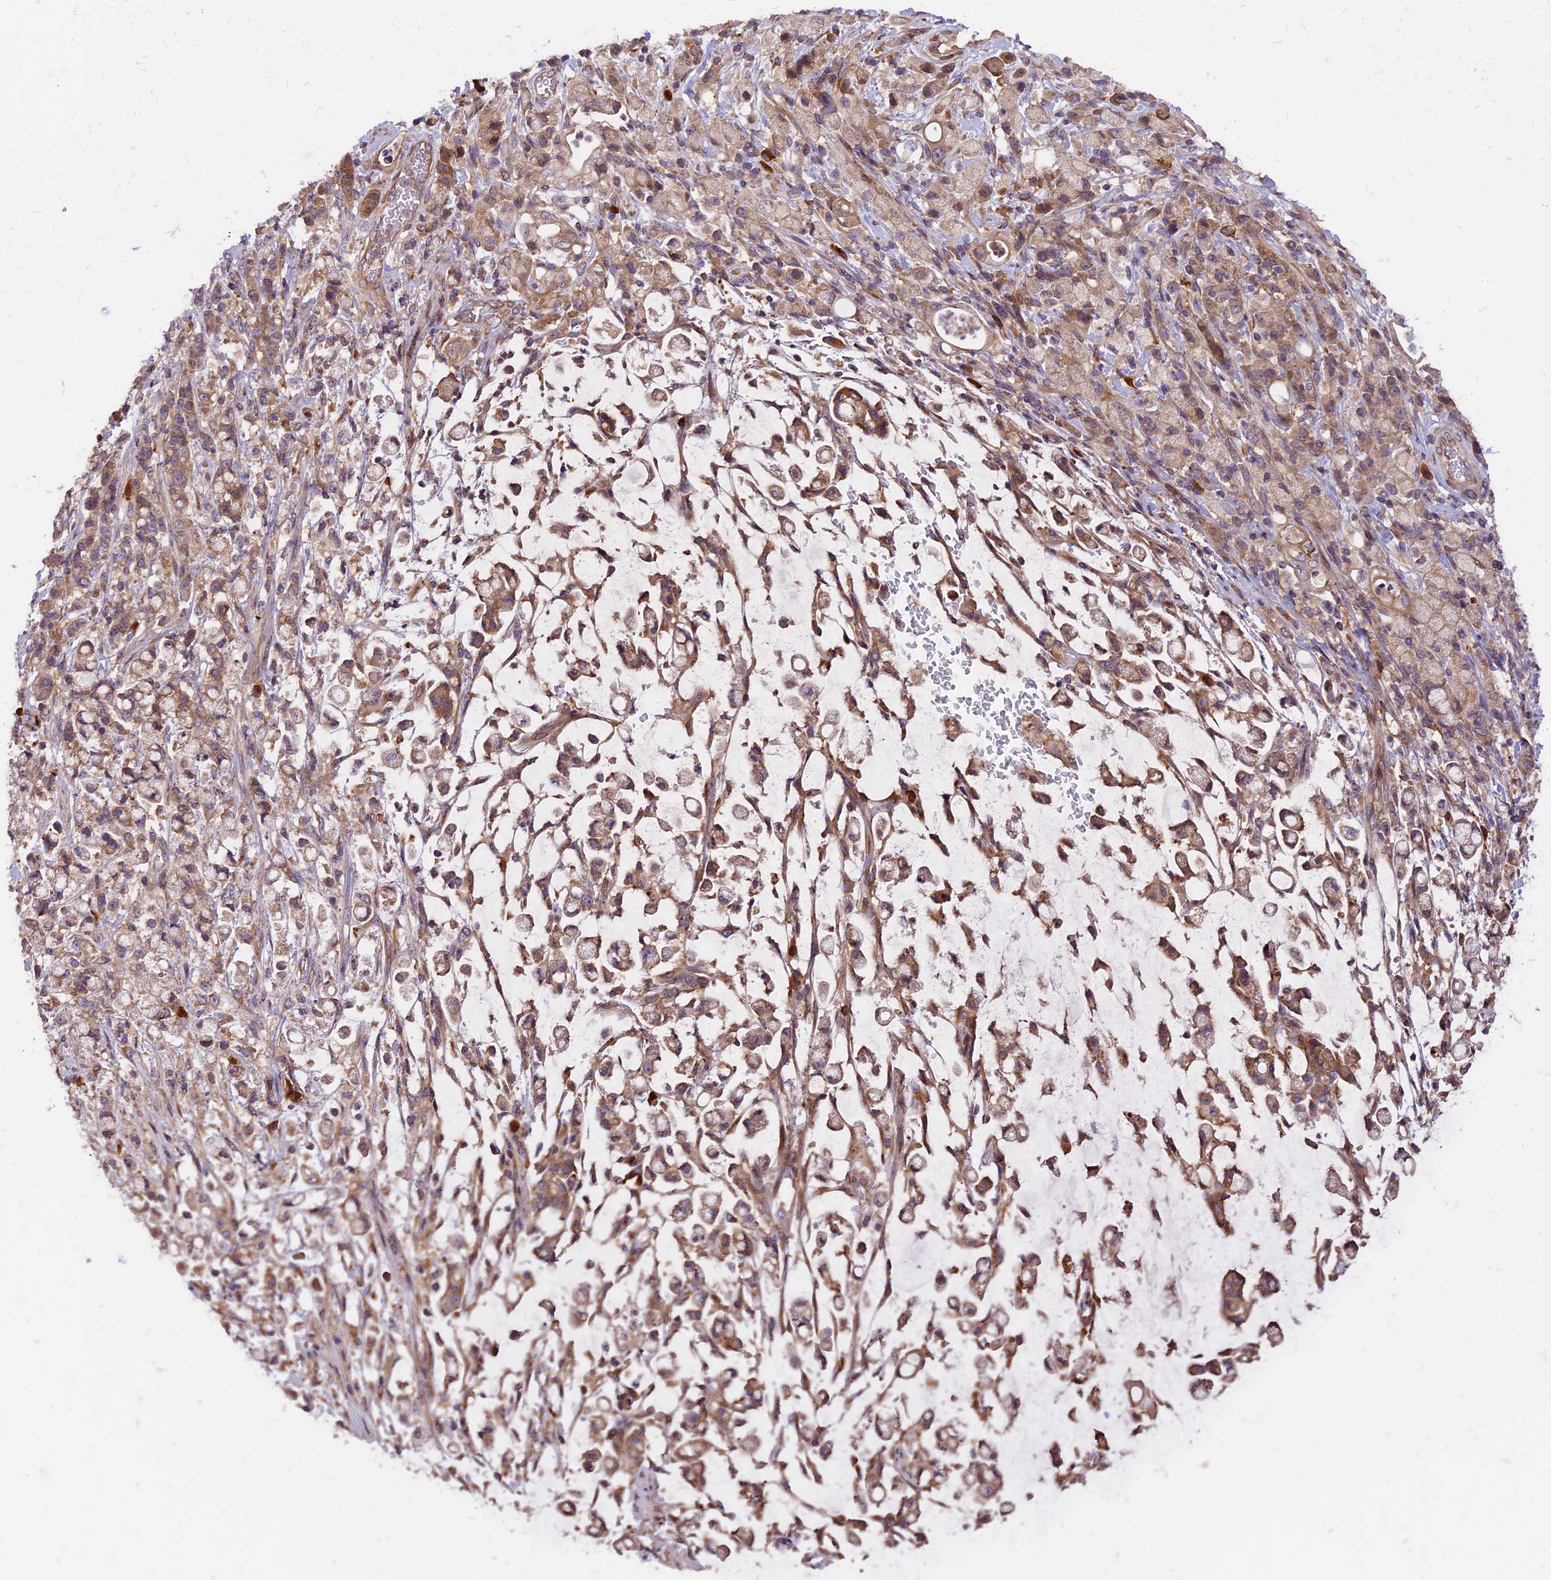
{"staining": {"intensity": "moderate", "quantity": "25%-75%", "location": "cytoplasmic/membranous"}, "tissue": "stomach cancer", "cell_type": "Tumor cells", "image_type": "cancer", "snomed": [{"axis": "morphology", "description": "Adenocarcinoma, NOS"}, {"axis": "topography", "description": "Stomach"}], "caption": "The micrograph reveals staining of adenocarcinoma (stomach), revealing moderate cytoplasmic/membranous protein staining (brown color) within tumor cells.", "gene": "SETD6", "patient": {"sex": "female", "age": 60}}